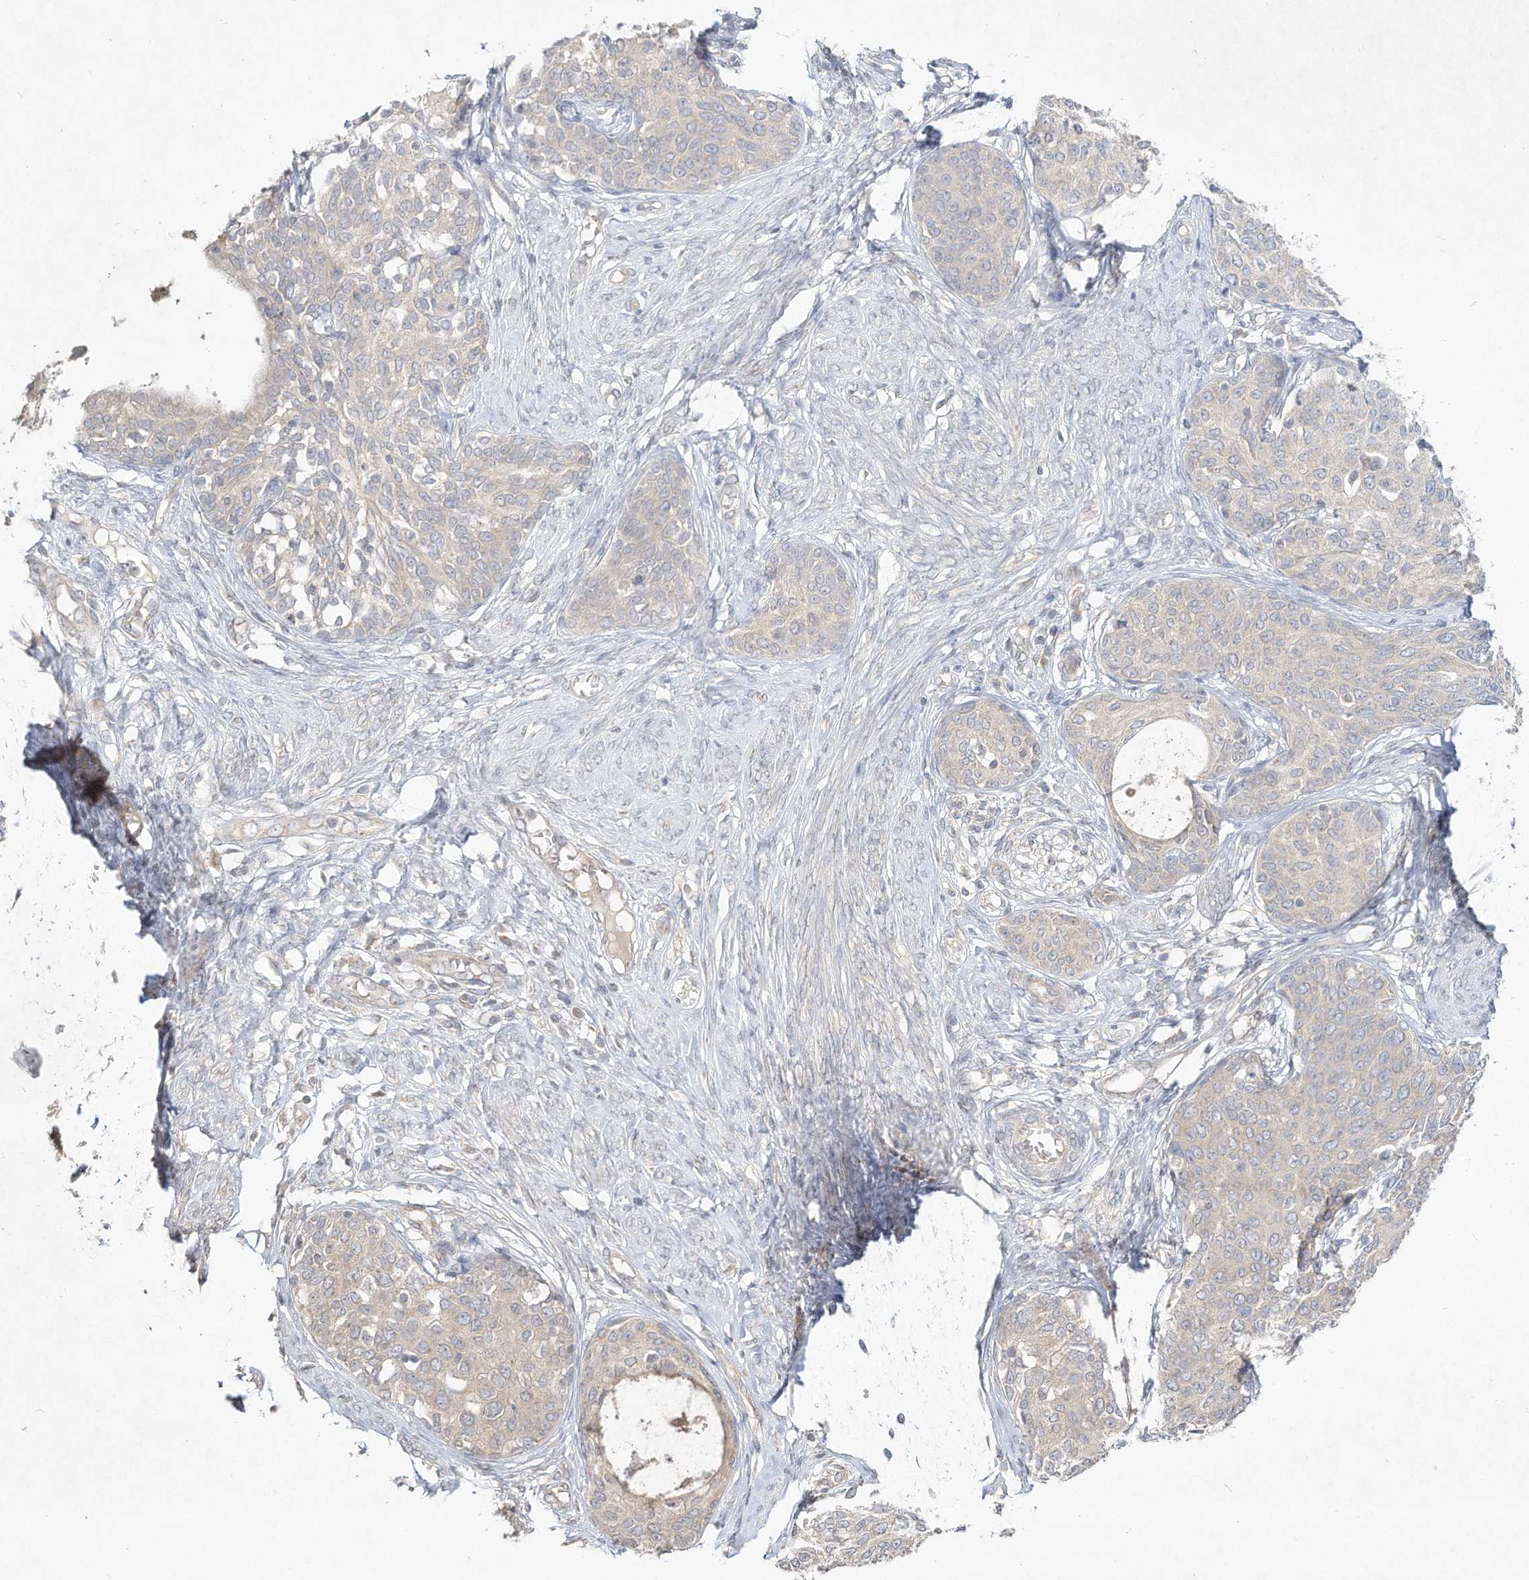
{"staining": {"intensity": "negative", "quantity": "none", "location": "none"}, "tissue": "cervical cancer", "cell_type": "Tumor cells", "image_type": "cancer", "snomed": [{"axis": "morphology", "description": "Squamous cell carcinoma, NOS"}, {"axis": "morphology", "description": "Adenocarcinoma, NOS"}, {"axis": "topography", "description": "Cervix"}], "caption": "Immunohistochemistry of human cervical cancer (adenocarcinoma) displays no staining in tumor cells.", "gene": "DYNC1I2", "patient": {"sex": "female", "age": 52}}